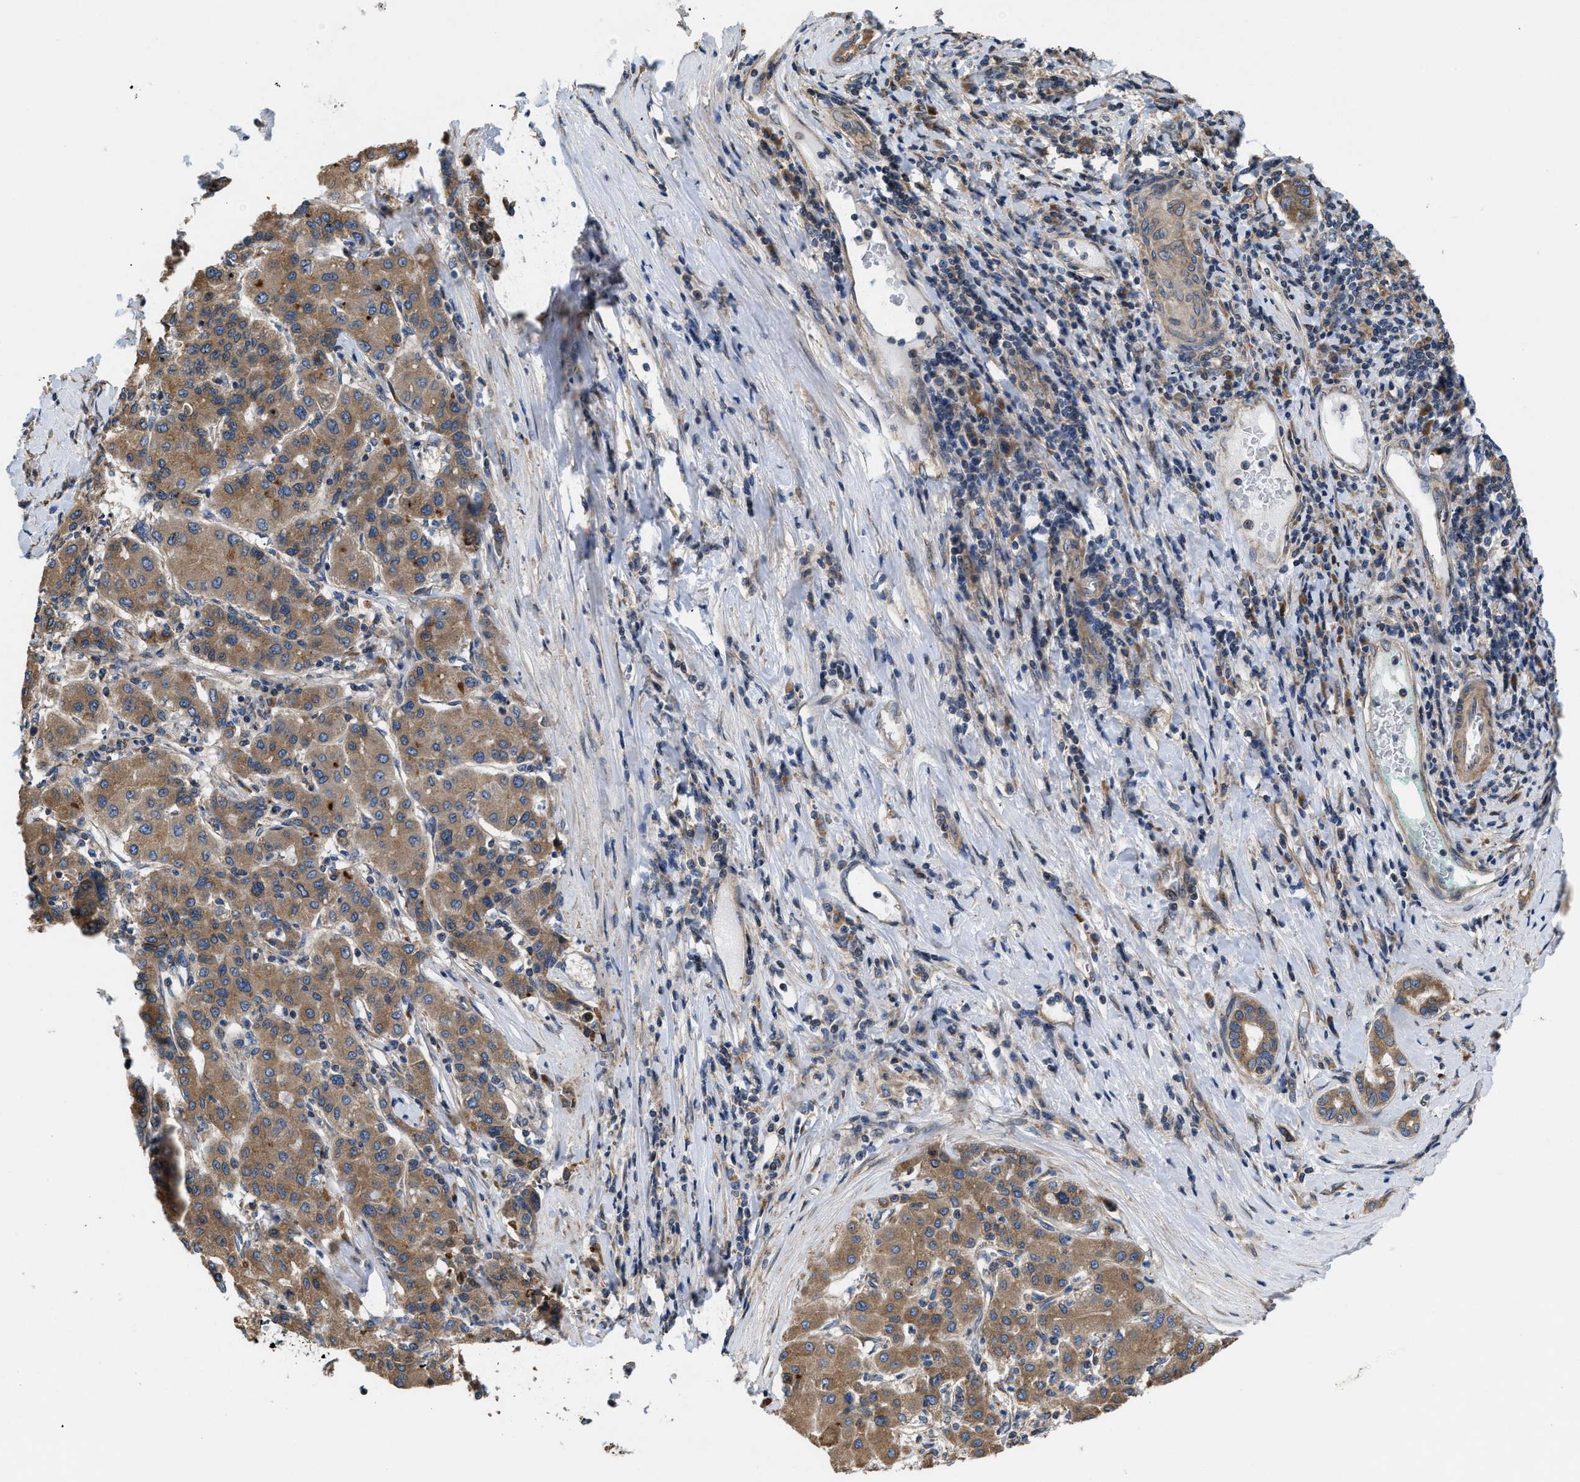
{"staining": {"intensity": "moderate", "quantity": ">75%", "location": "cytoplasmic/membranous"}, "tissue": "liver cancer", "cell_type": "Tumor cells", "image_type": "cancer", "snomed": [{"axis": "morphology", "description": "Carcinoma, Hepatocellular, NOS"}, {"axis": "topography", "description": "Liver"}], "caption": "Tumor cells exhibit moderate cytoplasmic/membranous expression in approximately >75% of cells in liver hepatocellular carcinoma.", "gene": "CEP128", "patient": {"sex": "male", "age": 65}}